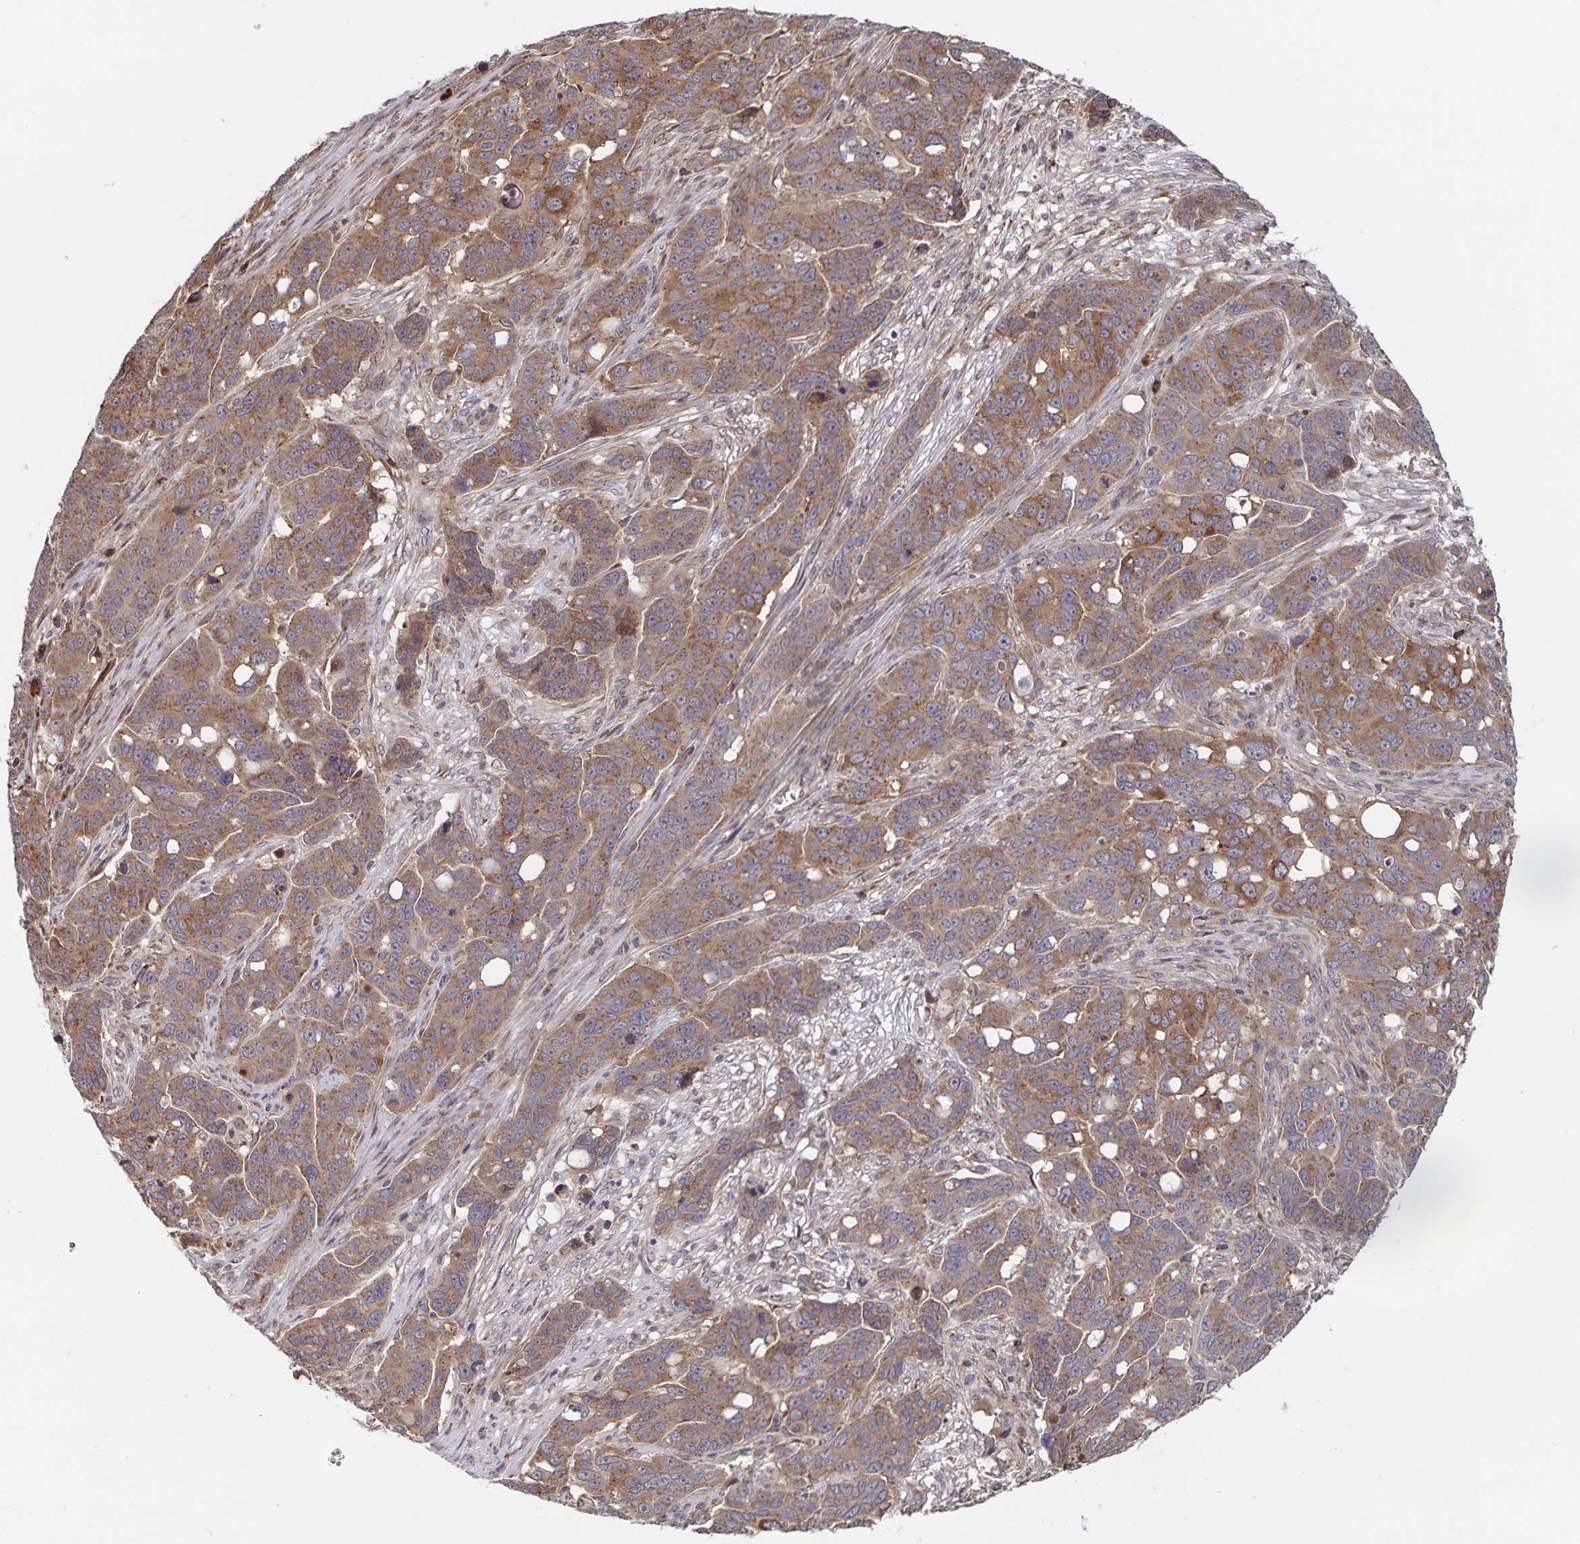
{"staining": {"intensity": "moderate", "quantity": ">75%", "location": "cytoplasmic/membranous"}, "tissue": "ovarian cancer", "cell_type": "Tumor cells", "image_type": "cancer", "snomed": [{"axis": "morphology", "description": "Carcinoma, endometroid"}, {"axis": "topography", "description": "Ovary"}], "caption": "Approximately >75% of tumor cells in human endometroid carcinoma (ovarian) demonstrate moderate cytoplasmic/membranous protein staining as visualized by brown immunohistochemical staining.", "gene": "ACACA", "patient": {"sex": "female", "age": 78}}